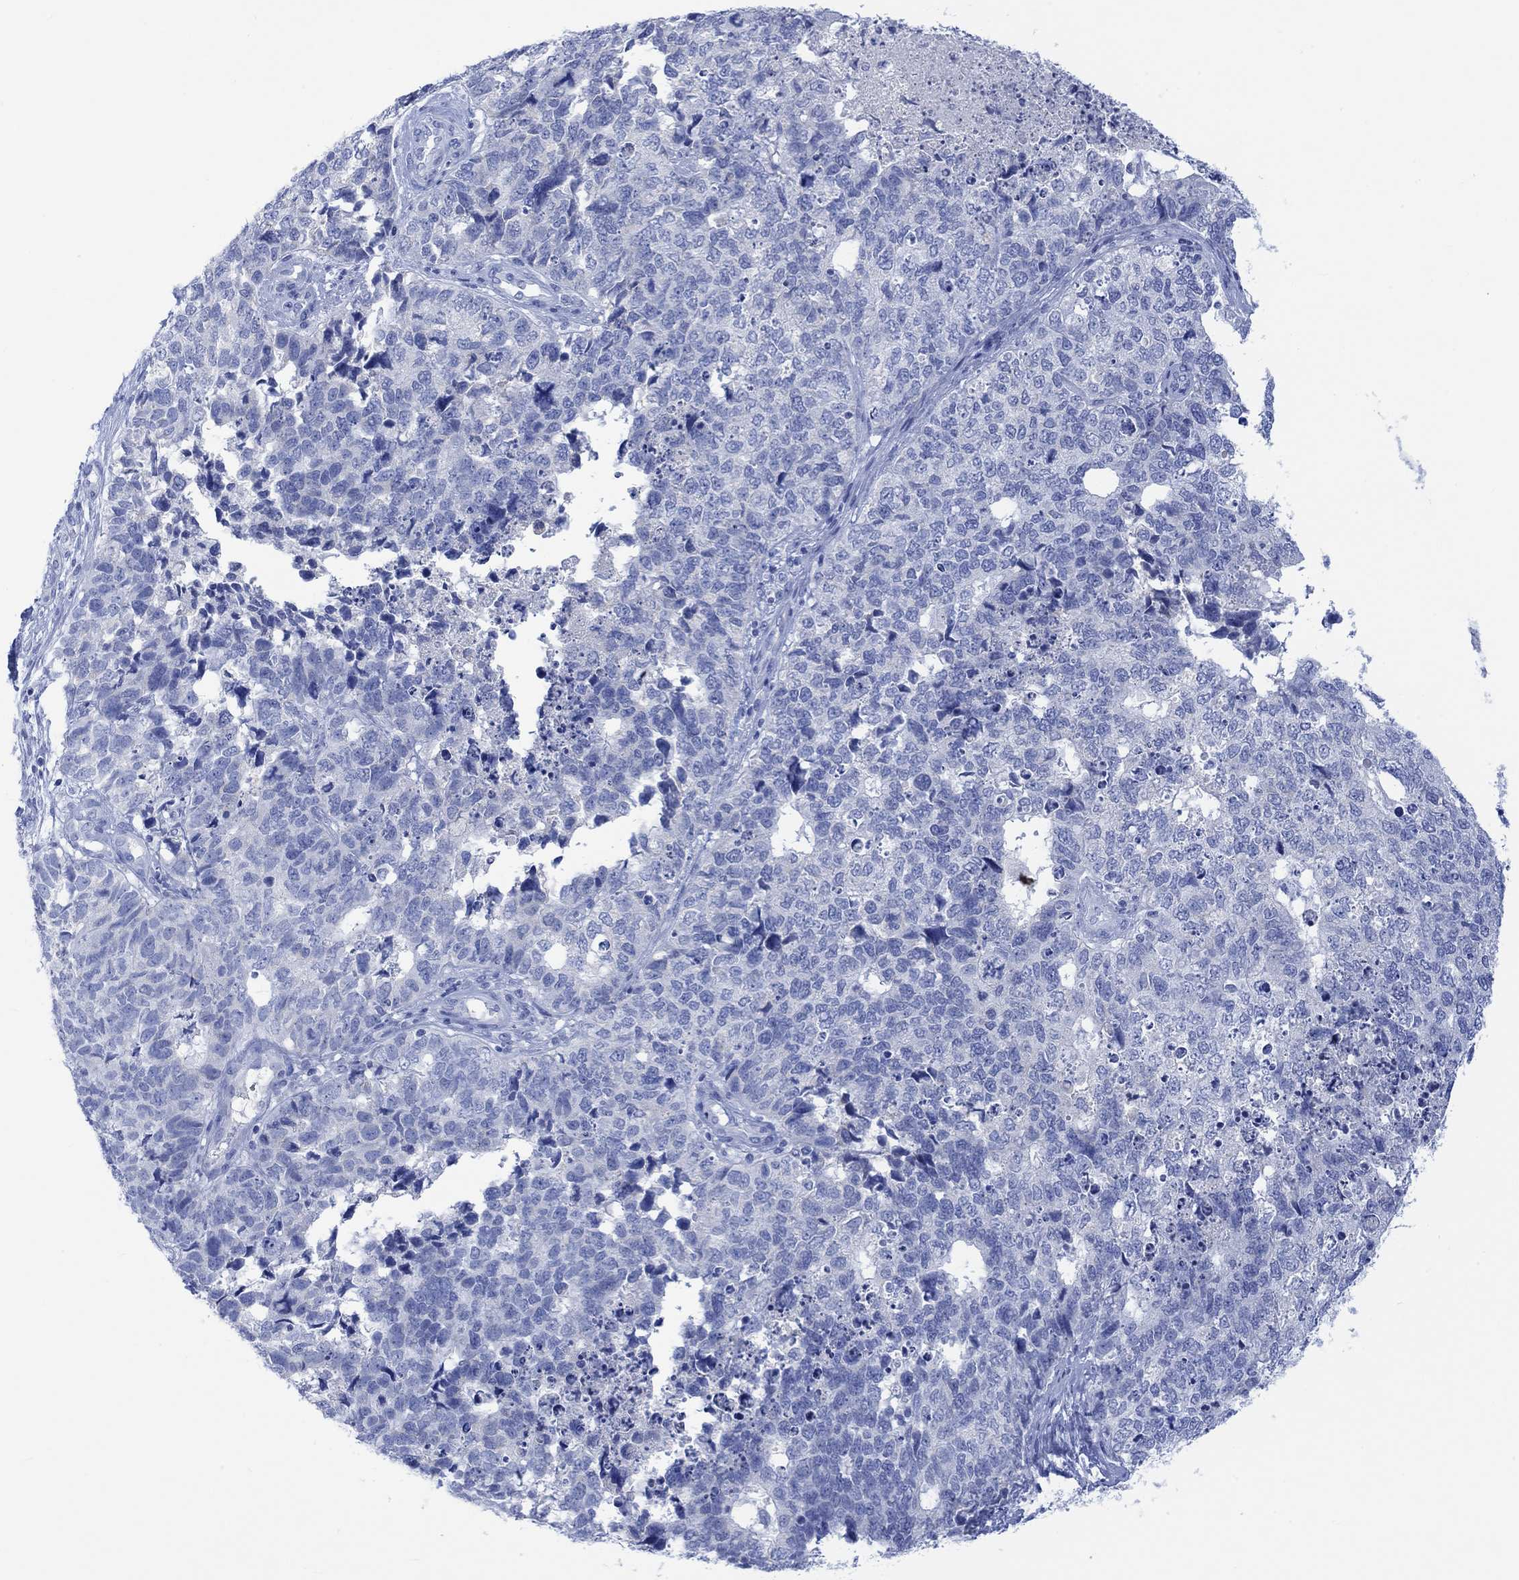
{"staining": {"intensity": "negative", "quantity": "none", "location": "none"}, "tissue": "cervical cancer", "cell_type": "Tumor cells", "image_type": "cancer", "snomed": [{"axis": "morphology", "description": "Squamous cell carcinoma, NOS"}, {"axis": "topography", "description": "Cervix"}], "caption": "The immunohistochemistry (IHC) image has no significant staining in tumor cells of squamous cell carcinoma (cervical) tissue.", "gene": "CALCA", "patient": {"sex": "female", "age": 63}}